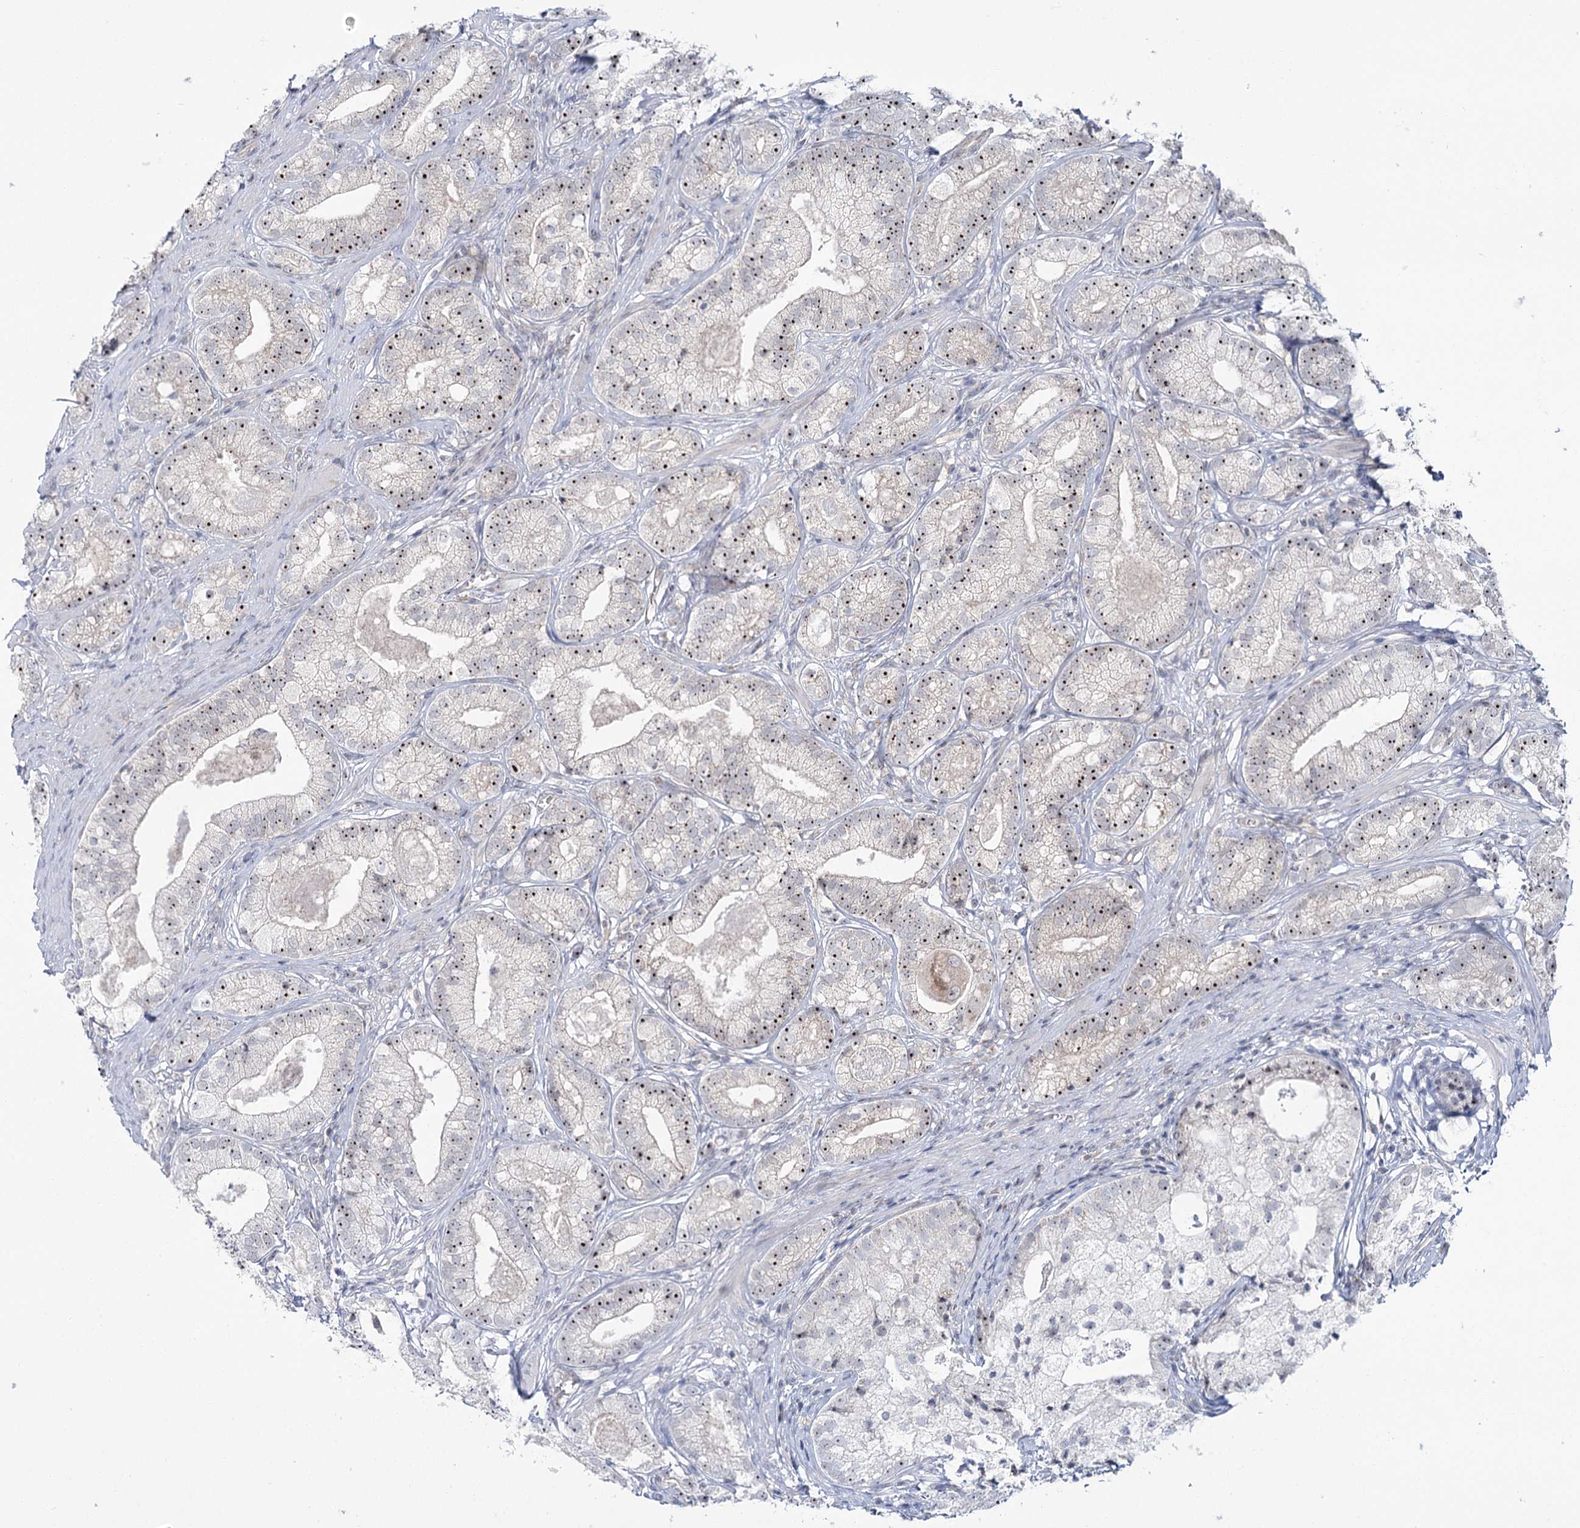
{"staining": {"intensity": "moderate", "quantity": ">75%", "location": "nuclear"}, "tissue": "prostate cancer", "cell_type": "Tumor cells", "image_type": "cancer", "snomed": [{"axis": "morphology", "description": "Adenocarcinoma, High grade"}, {"axis": "topography", "description": "Prostate"}], "caption": "A medium amount of moderate nuclear positivity is appreciated in about >75% of tumor cells in prostate cancer tissue.", "gene": "STEEP1", "patient": {"sex": "male", "age": 69}}